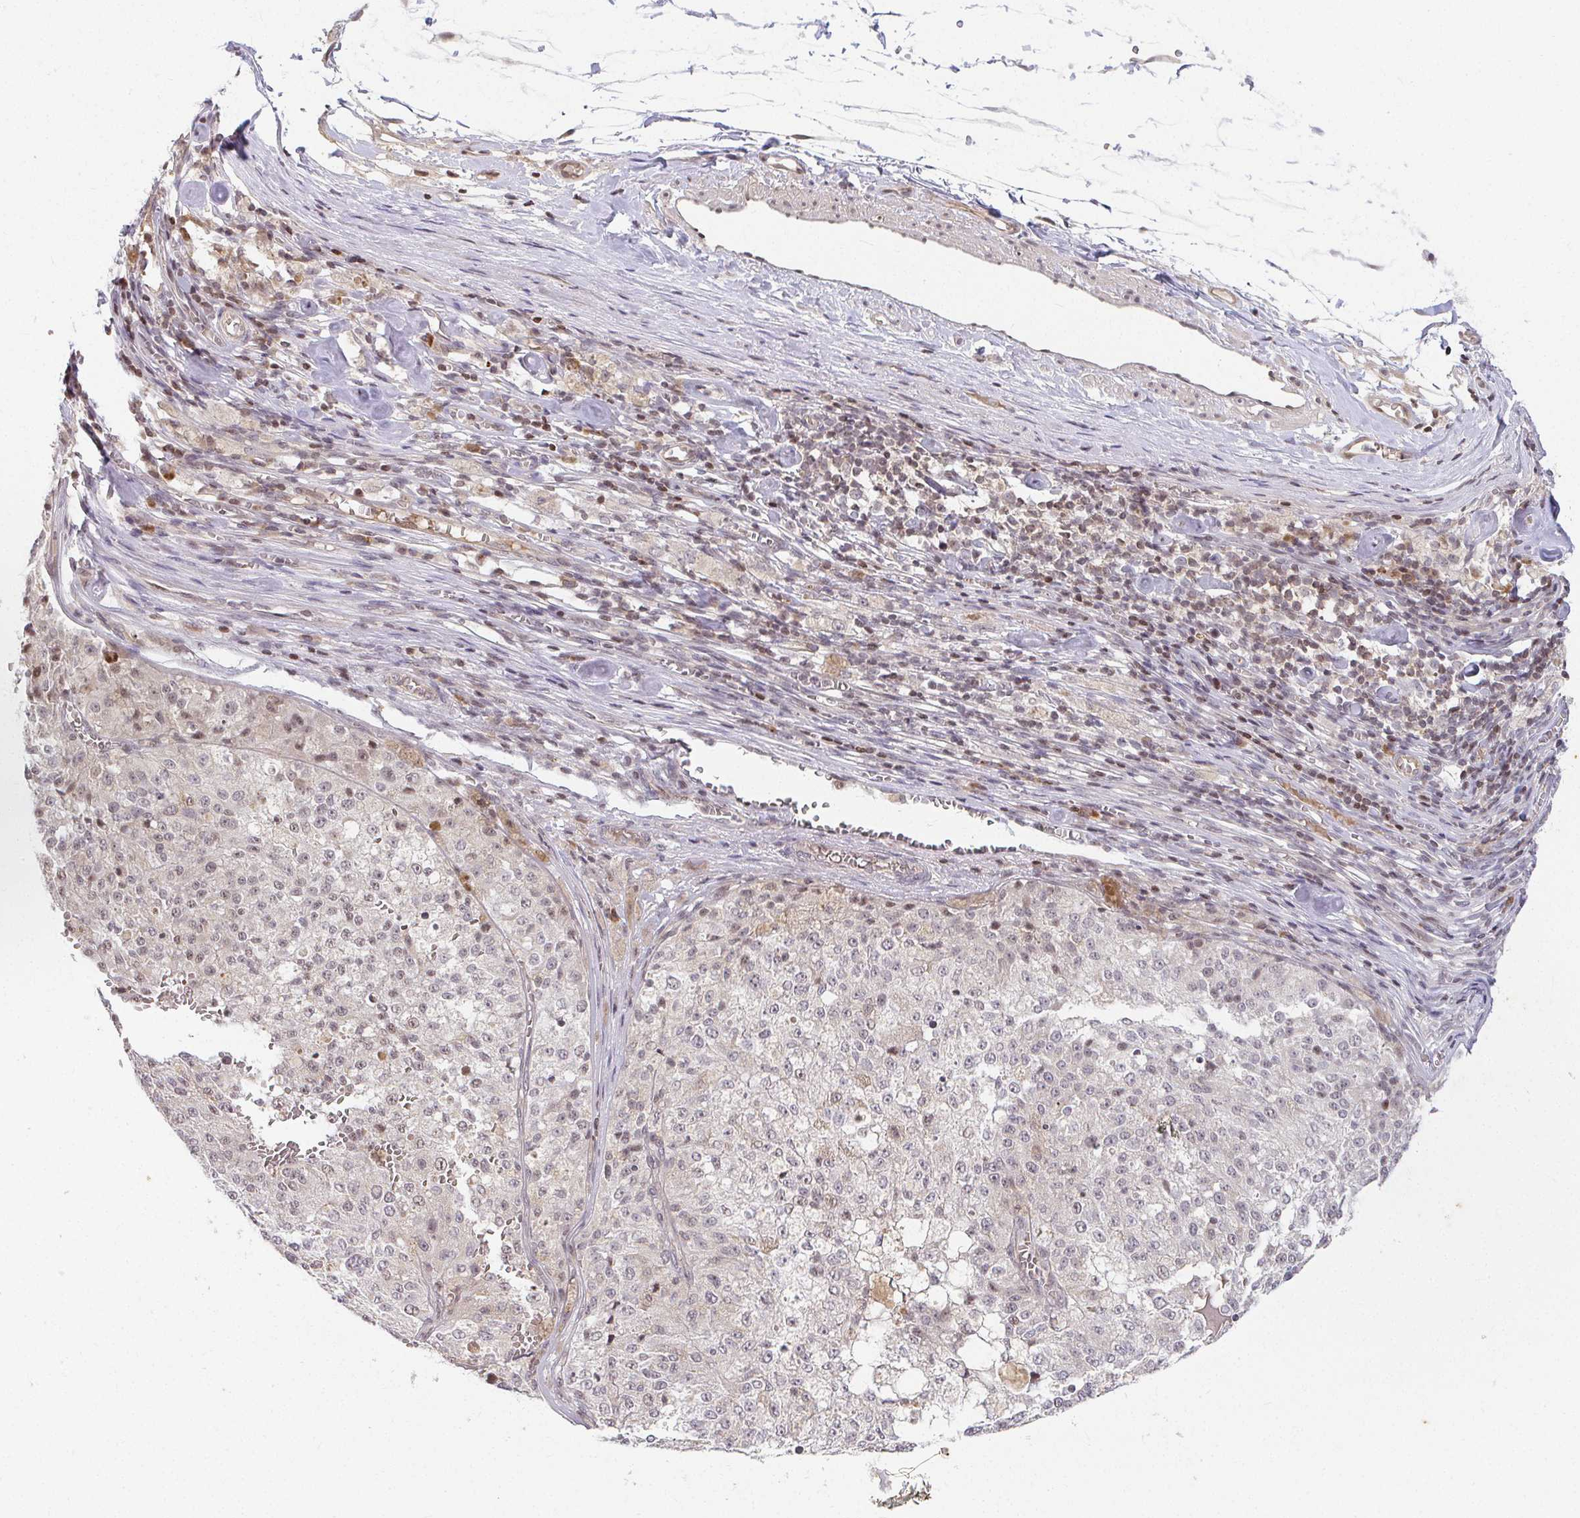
{"staining": {"intensity": "negative", "quantity": "none", "location": "none"}, "tissue": "melanoma", "cell_type": "Tumor cells", "image_type": "cancer", "snomed": [{"axis": "morphology", "description": "Malignant melanoma, Metastatic site"}, {"axis": "topography", "description": "Lymph node"}], "caption": "Immunohistochemistry (IHC) photomicrograph of malignant melanoma (metastatic site) stained for a protein (brown), which demonstrates no staining in tumor cells. (Immunohistochemistry (IHC), brightfield microscopy, high magnification).", "gene": "ANK3", "patient": {"sex": "female", "age": 64}}